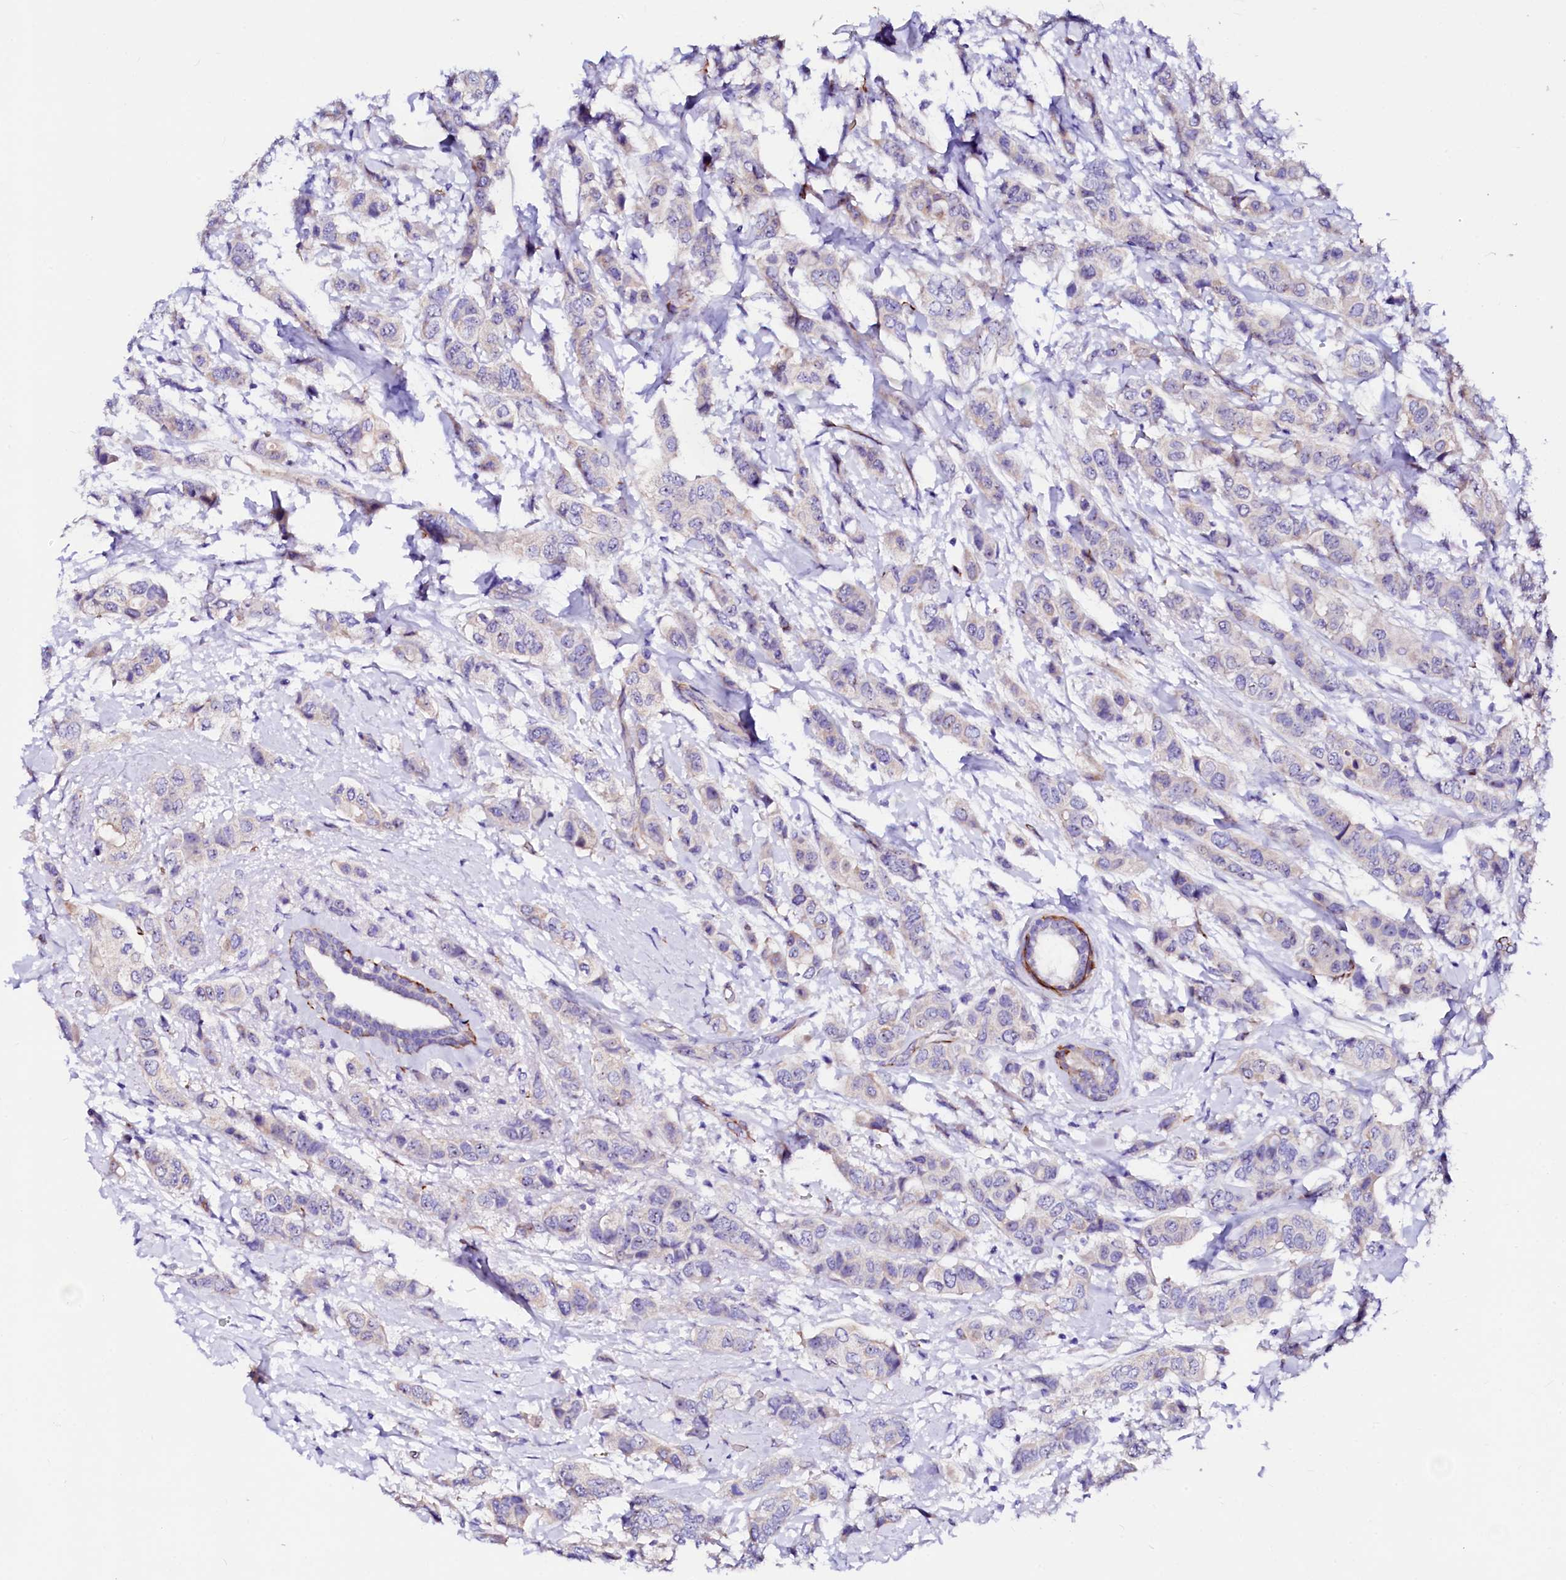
{"staining": {"intensity": "negative", "quantity": "none", "location": "none"}, "tissue": "breast cancer", "cell_type": "Tumor cells", "image_type": "cancer", "snomed": [{"axis": "morphology", "description": "Lobular carcinoma"}, {"axis": "topography", "description": "Breast"}], "caption": "A histopathology image of human breast lobular carcinoma is negative for staining in tumor cells. (Immunohistochemistry (ihc), brightfield microscopy, high magnification).", "gene": "SFR1", "patient": {"sex": "female", "age": 51}}